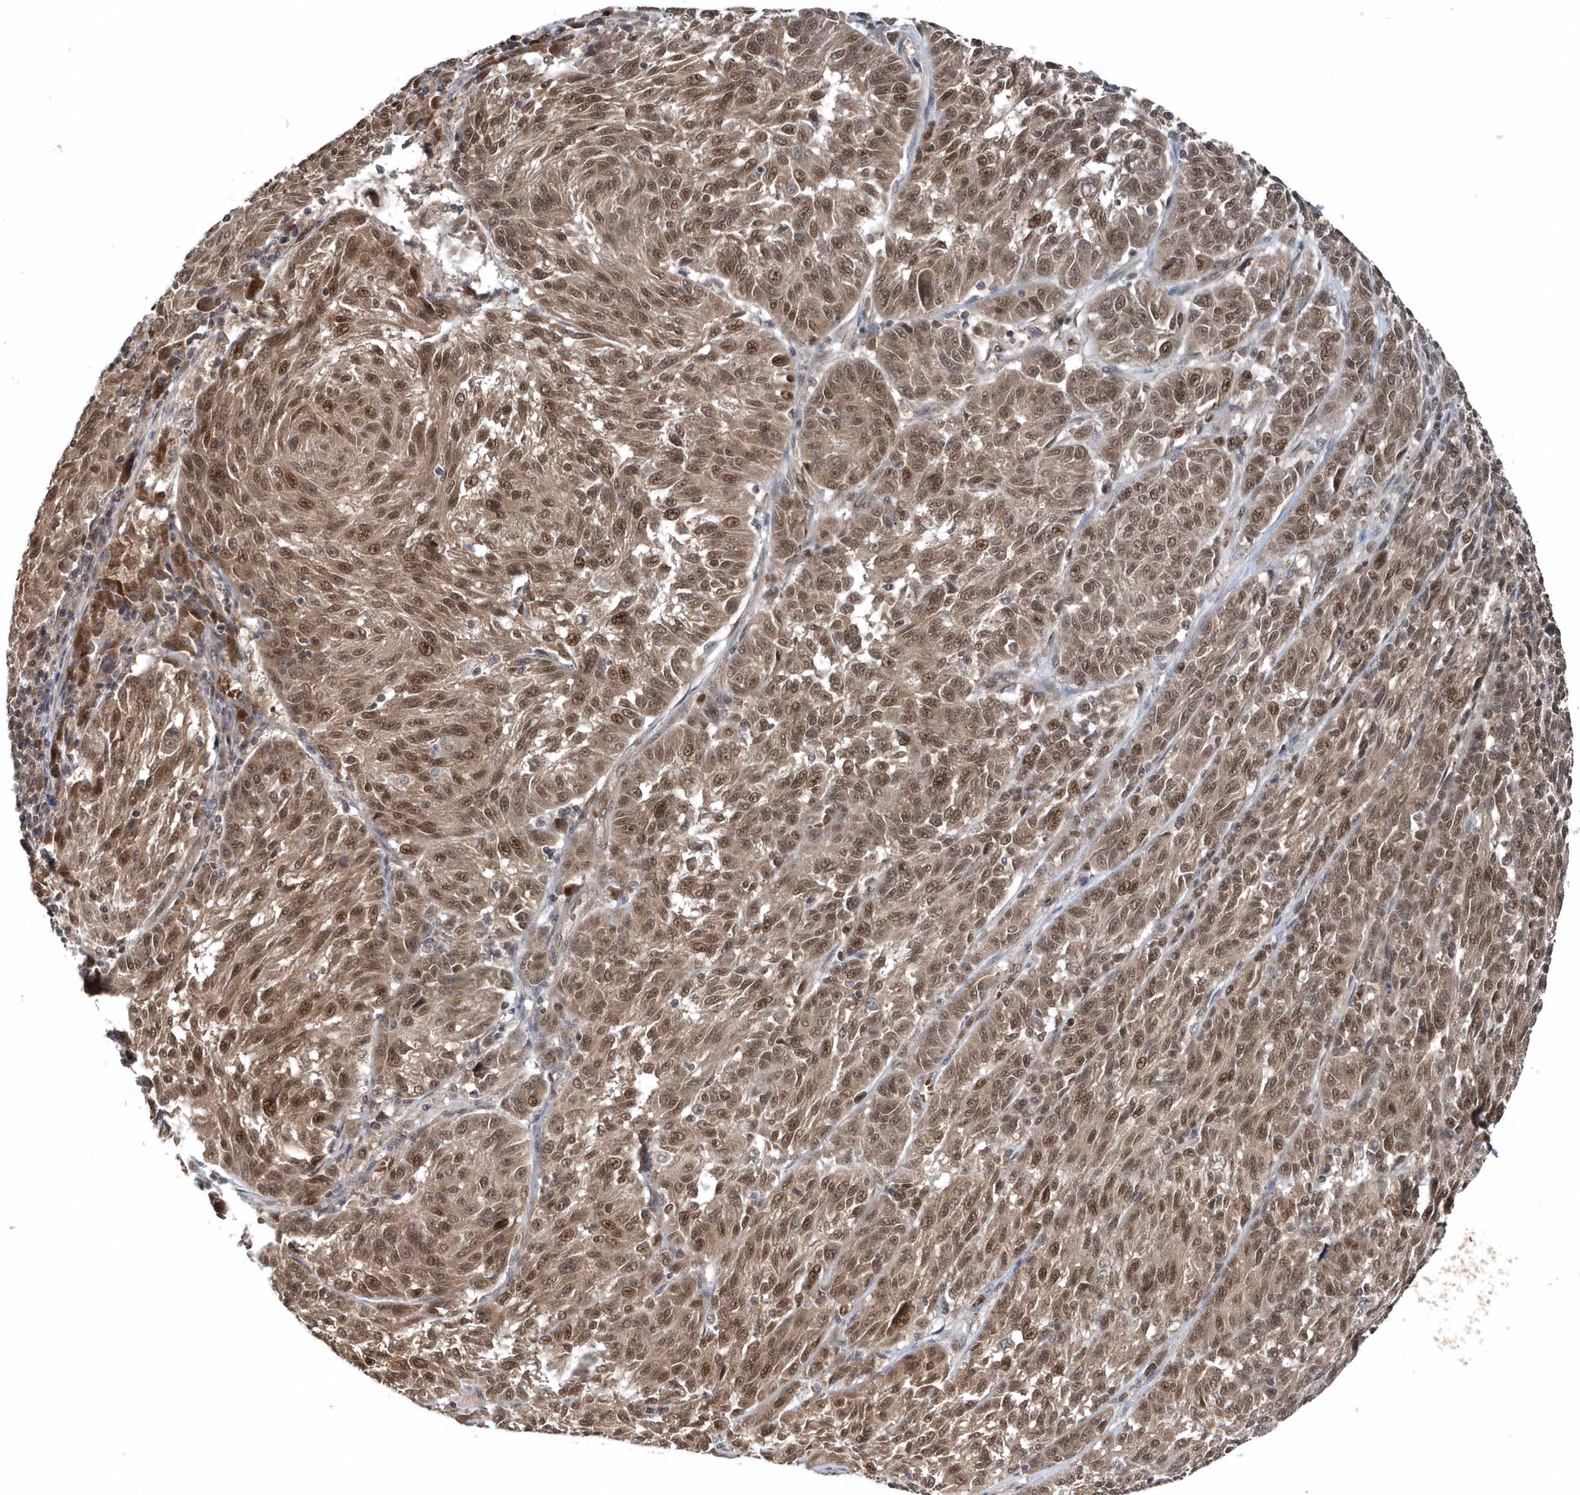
{"staining": {"intensity": "moderate", "quantity": ">75%", "location": "nuclear"}, "tissue": "melanoma", "cell_type": "Tumor cells", "image_type": "cancer", "snomed": [{"axis": "morphology", "description": "Malignant melanoma, NOS"}, {"axis": "topography", "description": "Skin"}], "caption": "DAB immunohistochemical staining of human malignant melanoma reveals moderate nuclear protein positivity in approximately >75% of tumor cells.", "gene": "QTRT2", "patient": {"sex": "male", "age": 53}}